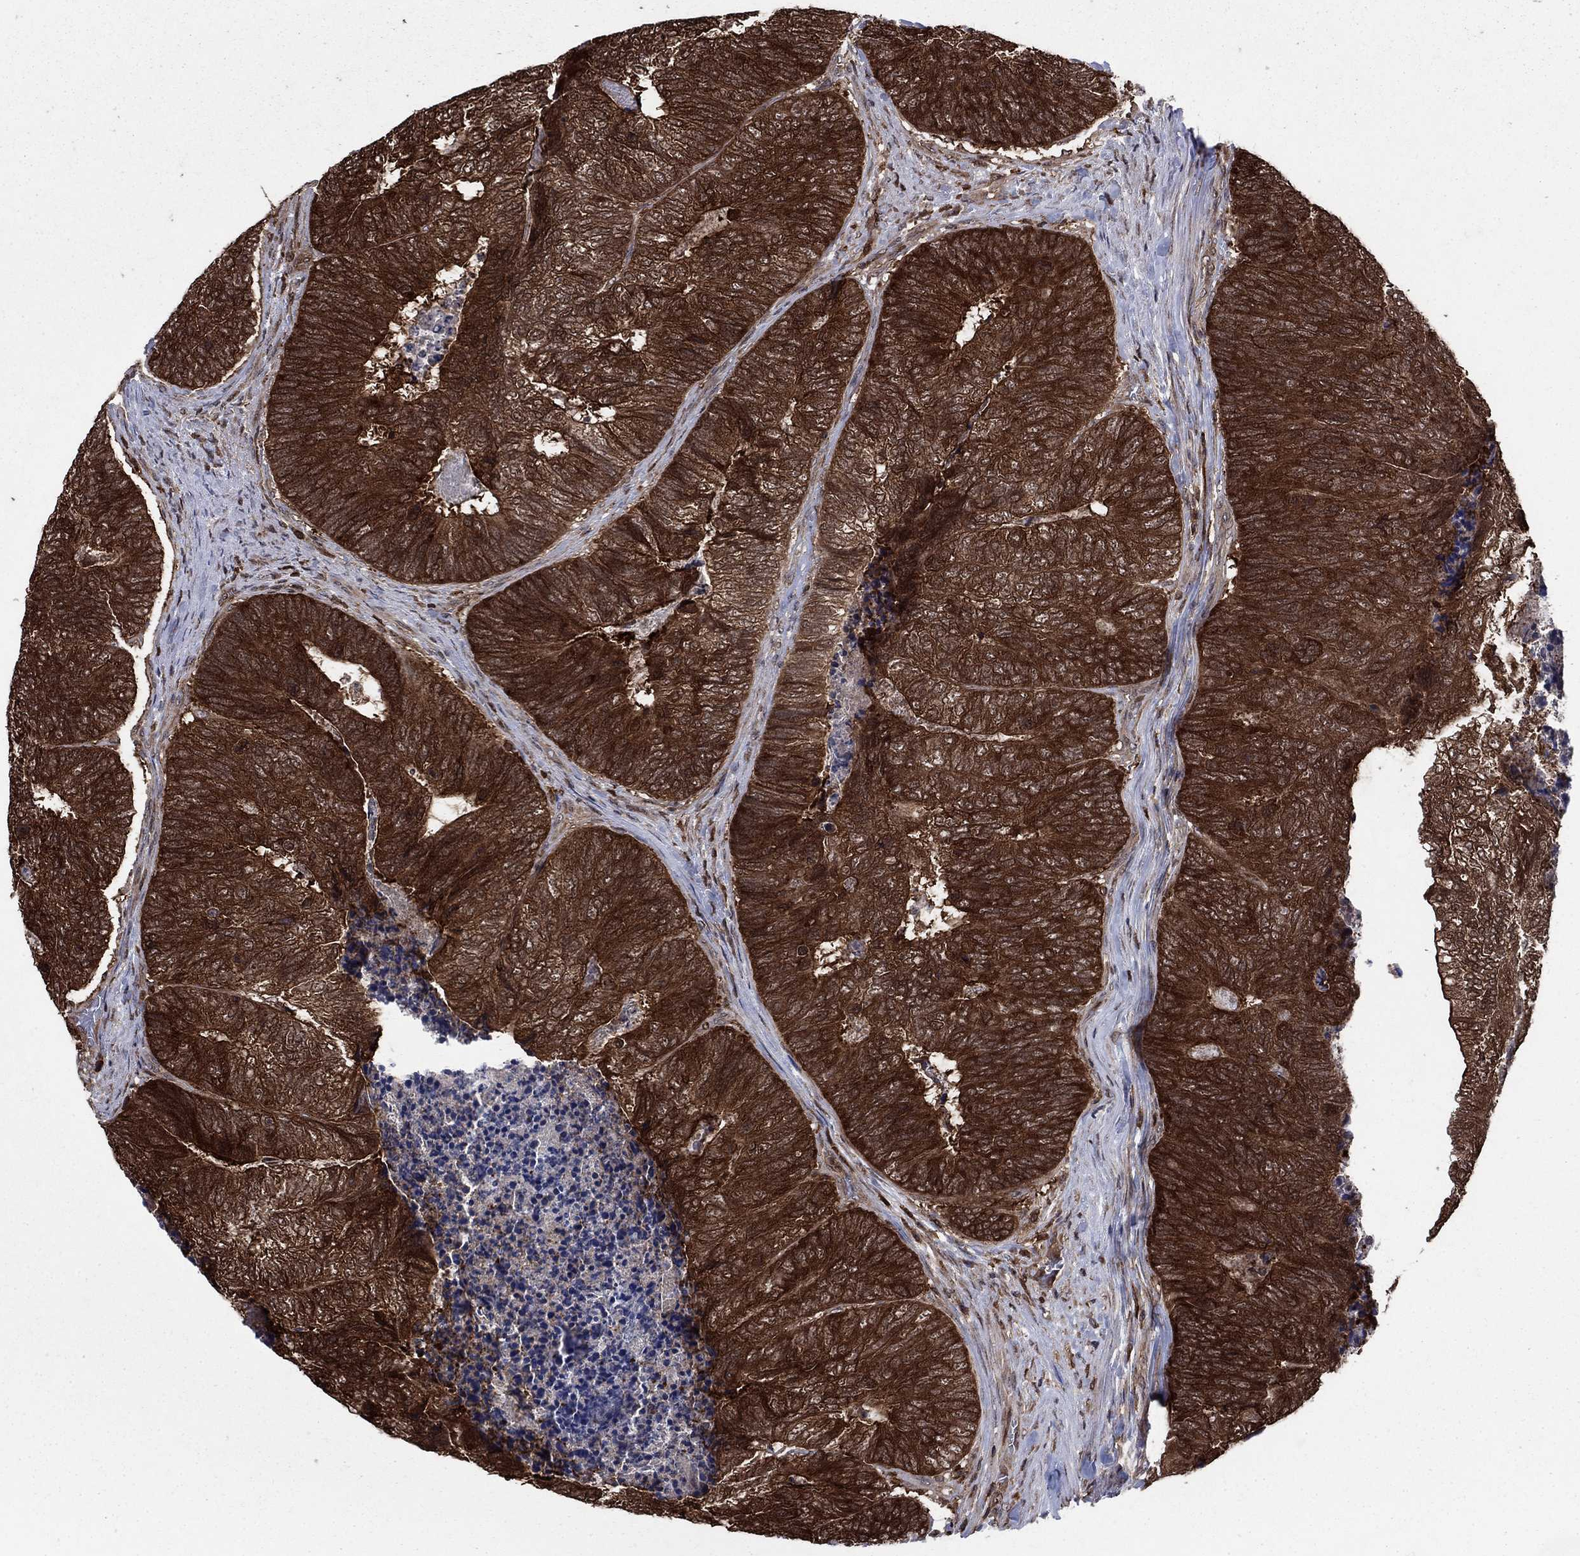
{"staining": {"intensity": "strong", "quantity": ">75%", "location": "cytoplasmic/membranous"}, "tissue": "colorectal cancer", "cell_type": "Tumor cells", "image_type": "cancer", "snomed": [{"axis": "morphology", "description": "Adenocarcinoma, NOS"}, {"axis": "topography", "description": "Colon"}], "caption": "An immunohistochemistry (IHC) image of neoplastic tissue is shown. Protein staining in brown shows strong cytoplasmic/membranous positivity in colorectal cancer (adenocarcinoma) within tumor cells.", "gene": "CACYBP", "patient": {"sex": "female", "age": 67}}